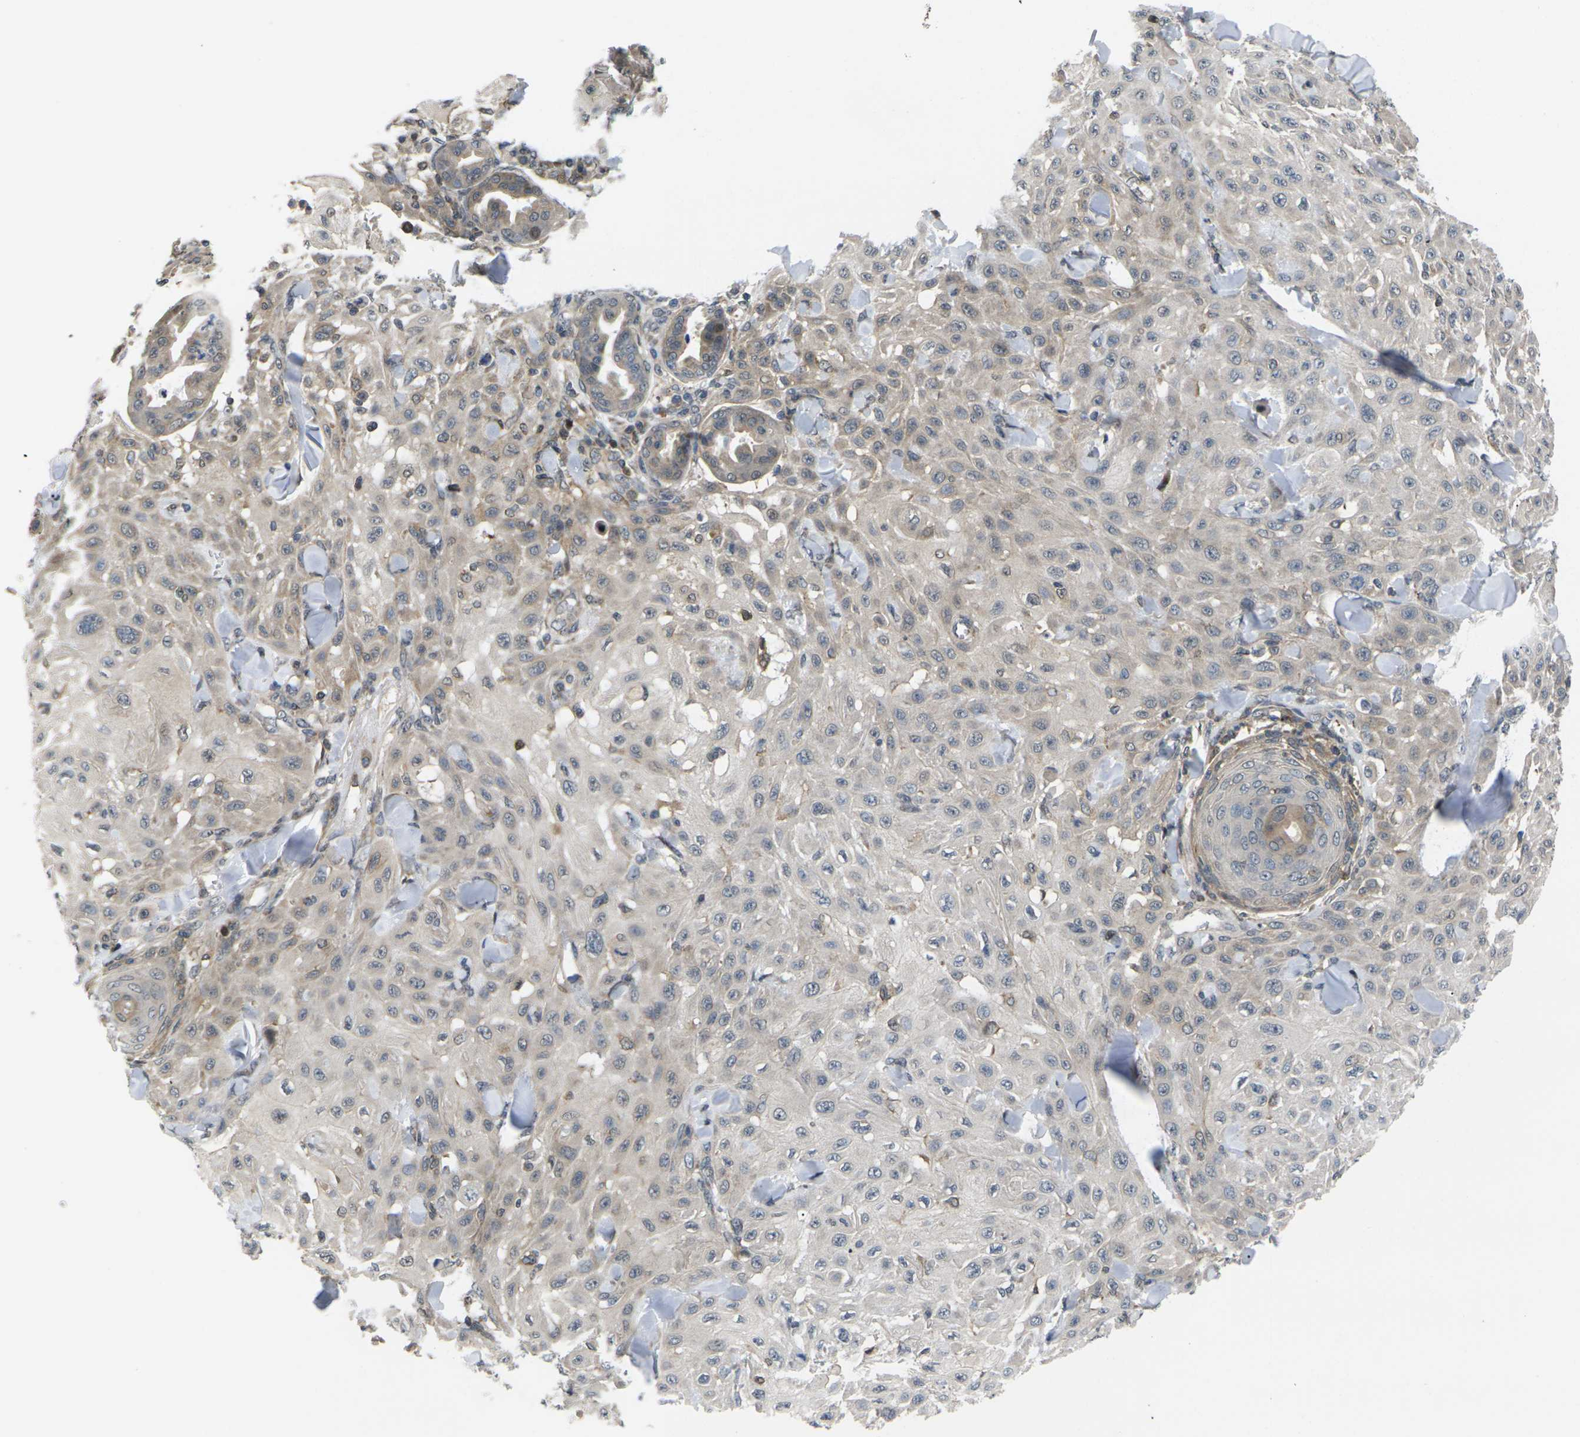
{"staining": {"intensity": "weak", "quantity": "25%-75%", "location": "cytoplasmic/membranous"}, "tissue": "skin cancer", "cell_type": "Tumor cells", "image_type": "cancer", "snomed": [{"axis": "morphology", "description": "Squamous cell carcinoma, NOS"}, {"axis": "topography", "description": "Skin"}], "caption": "Protein expression analysis of human skin cancer reveals weak cytoplasmic/membranous positivity in about 25%-75% of tumor cells.", "gene": "RPS6KA3", "patient": {"sex": "male", "age": 24}}